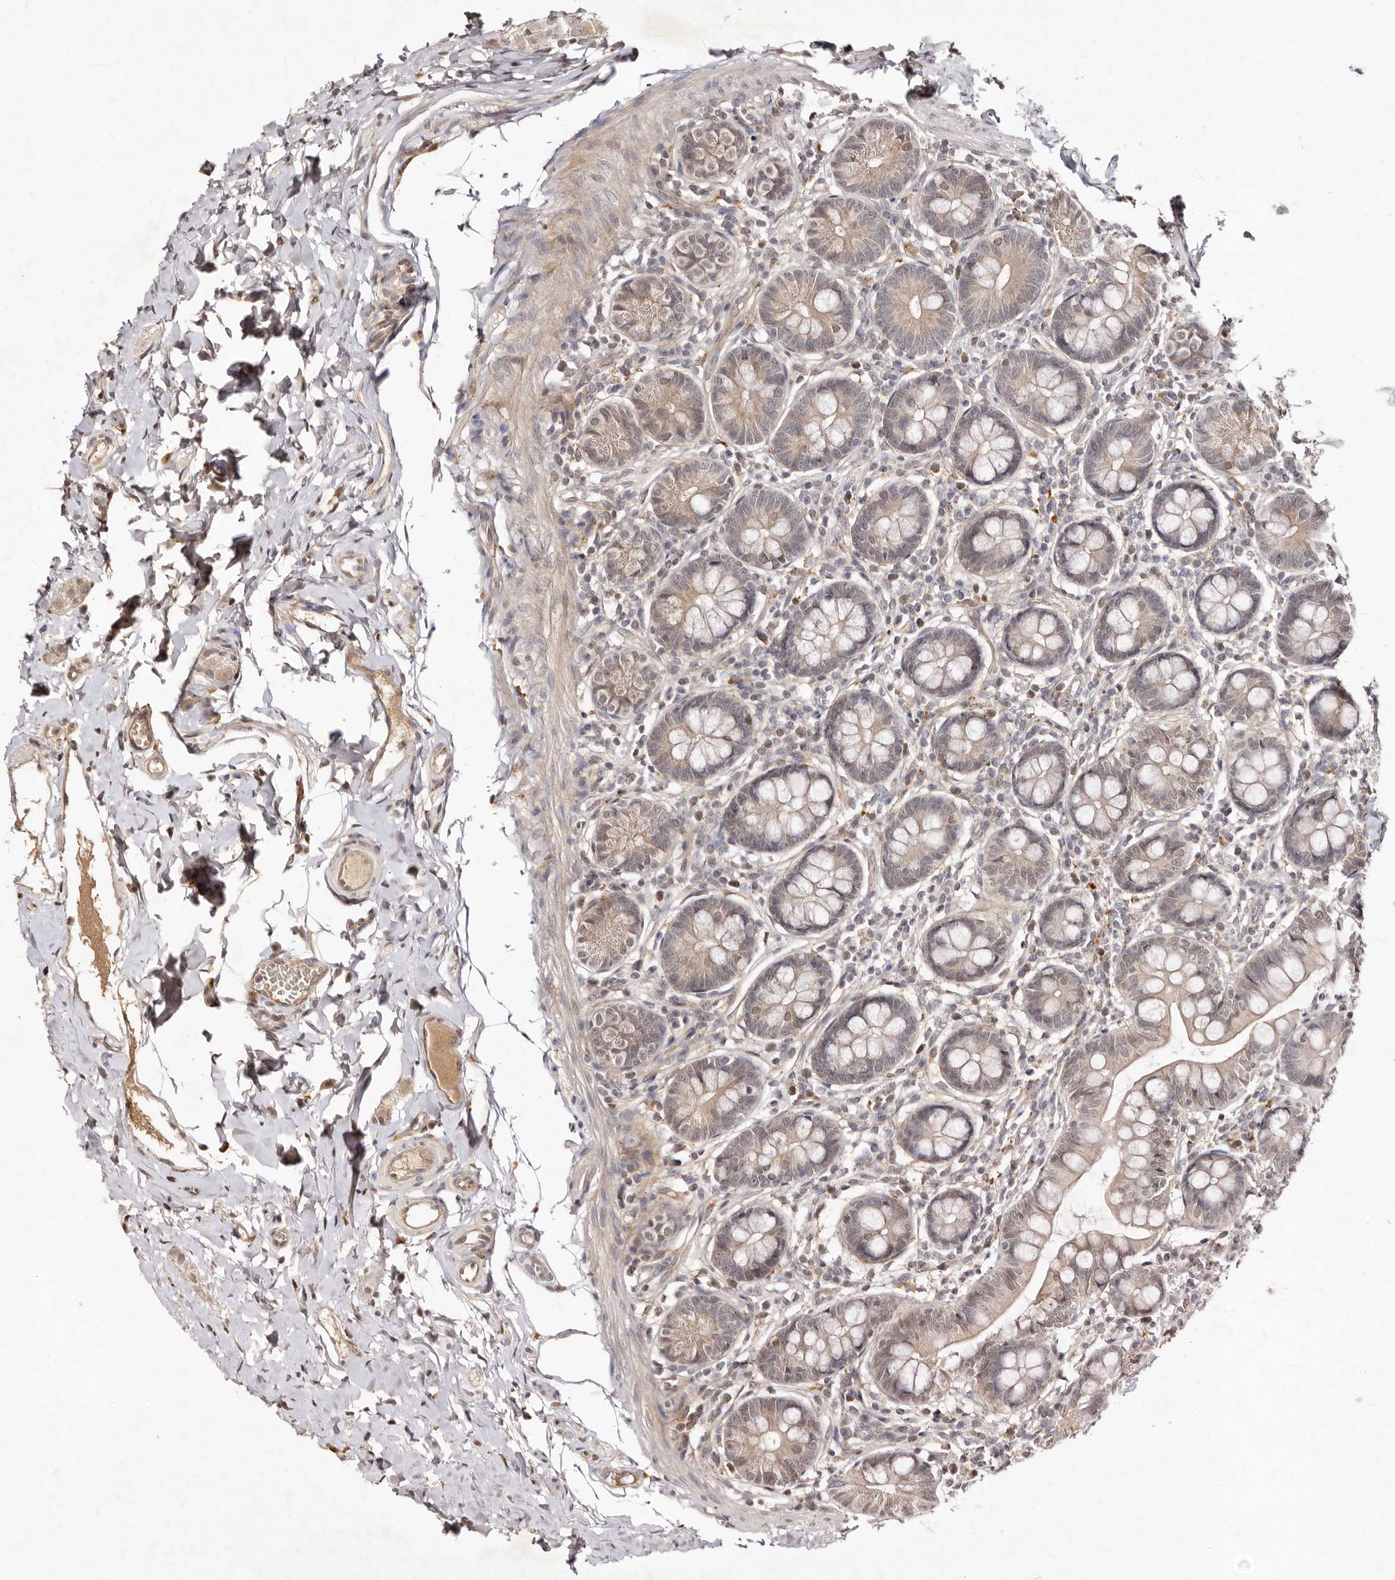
{"staining": {"intensity": "weak", "quantity": "25%-75%", "location": "cytoplasmic/membranous,nuclear"}, "tissue": "small intestine", "cell_type": "Glandular cells", "image_type": "normal", "snomed": [{"axis": "morphology", "description": "Normal tissue, NOS"}, {"axis": "topography", "description": "Small intestine"}], "caption": "Protein expression analysis of normal human small intestine reveals weak cytoplasmic/membranous,nuclear positivity in about 25%-75% of glandular cells. (Stains: DAB in brown, nuclei in blue, Microscopy: brightfield microscopy at high magnification).", "gene": "LCORL", "patient": {"sex": "male", "age": 7}}